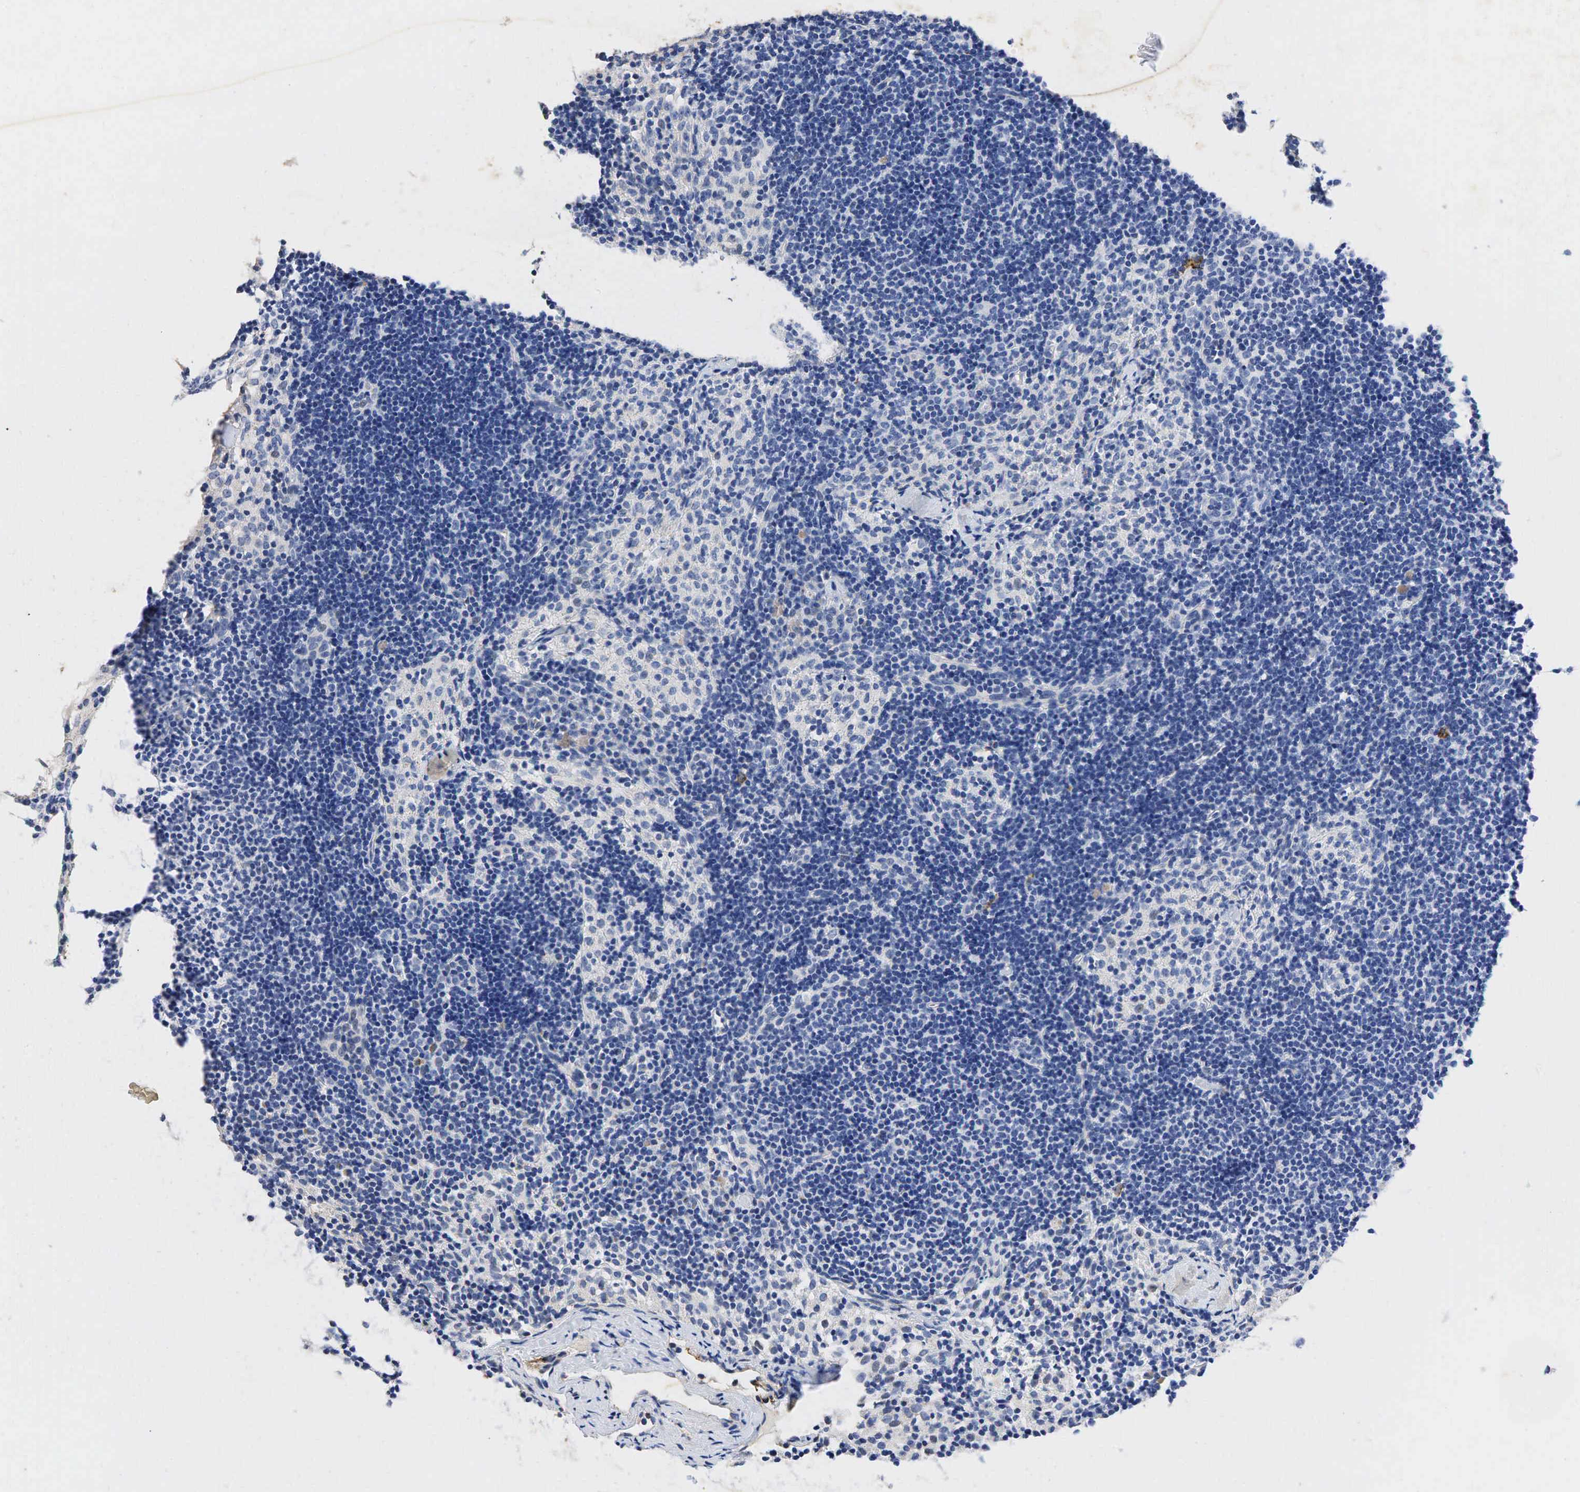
{"staining": {"intensity": "weak", "quantity": "<25%", "location": "cytoplasmic/membranous"}, "tissue": "lymph node", "cell_type": "Germinal center cells", "image_type": "normal", "snomed": [{"axis": "morphology", "description": "Normal tissue, NOS"}, {"axis": "topography", "description": "Lymph node"}], "caption": "Lymph node stained for a protein using immunohistochemistry (IHC) exhibits no positivity germinal center cells.", "gene": "SYP", "patient": {"sex": "female", "age": 35}}